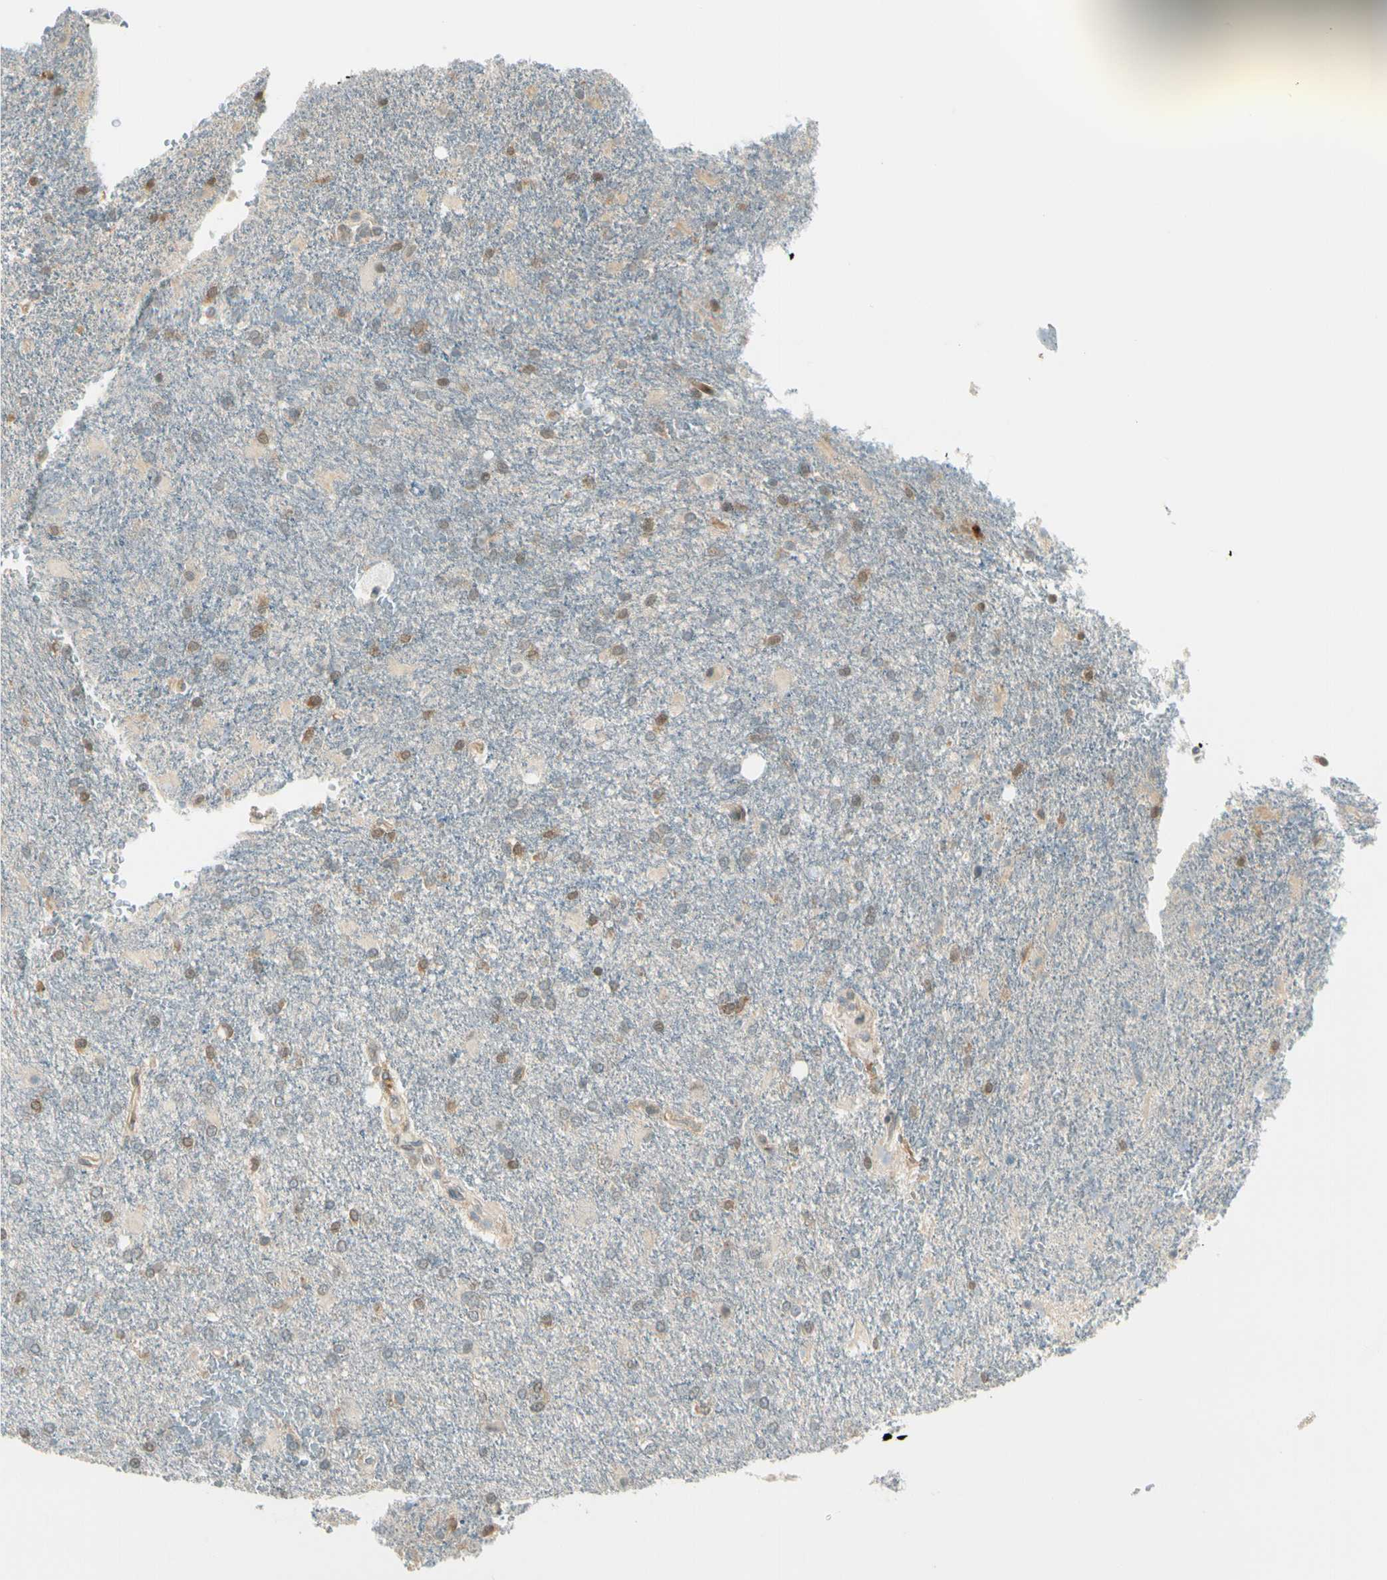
{"staining": {"intensity": "weak", "quantity": "25%-75%", "location": "cytoplasmic/membranous,nuclear"}, "tissue": "glioma", "cell_type": "Tumor cells", "image_type": "cancer", "snomed": [{"axis": "morphology", "description": "Glioma, malignant, High grade"}, {"axis": "topography", "description": "Brain"}], "caption": "This is an image of immunohistochemistry staining of malignant glioma (high-grade), which shows weak staining in the cytoplasmic/membranous and nuclear of tumor cells.", "gene": "SVBP", "patient": {"sex": "male", "age": 71}}